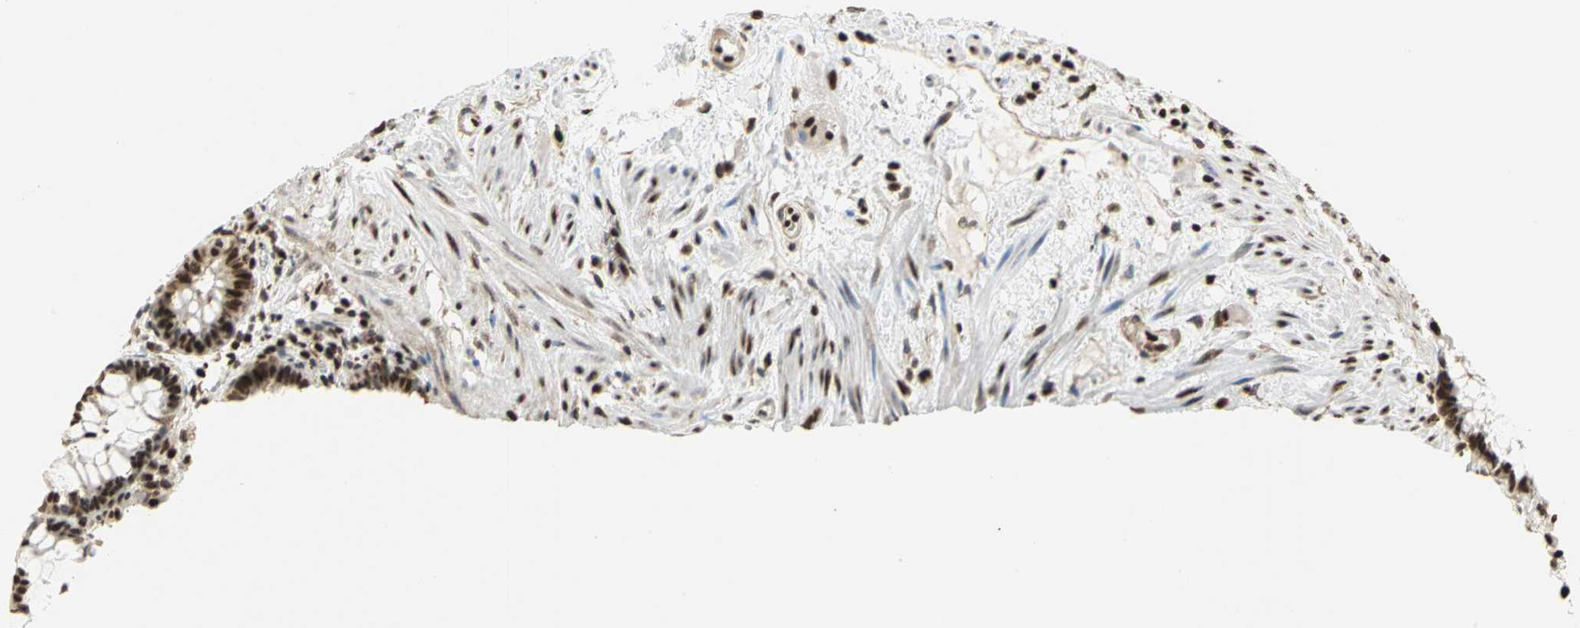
{"staining": {"intensity": "strong", "quantity": ">75%", "location": "nuclear"}, "tissue": "rectum", "cell_type": "Glandular cells", "image_type": "normal", "snomed": [{"axis": "morphology", "description": "Normal tissue, NOS"}, {"axis": "topography", "description": "Rectum"}], "caption": "Immunohistochemical staining of unremarkable human rectum shows high levels of strong nuclear positivity in approximately >75% of glandular cells.", "gene": "HMGB1", "patient": {"sex": "female", "age": 46}}